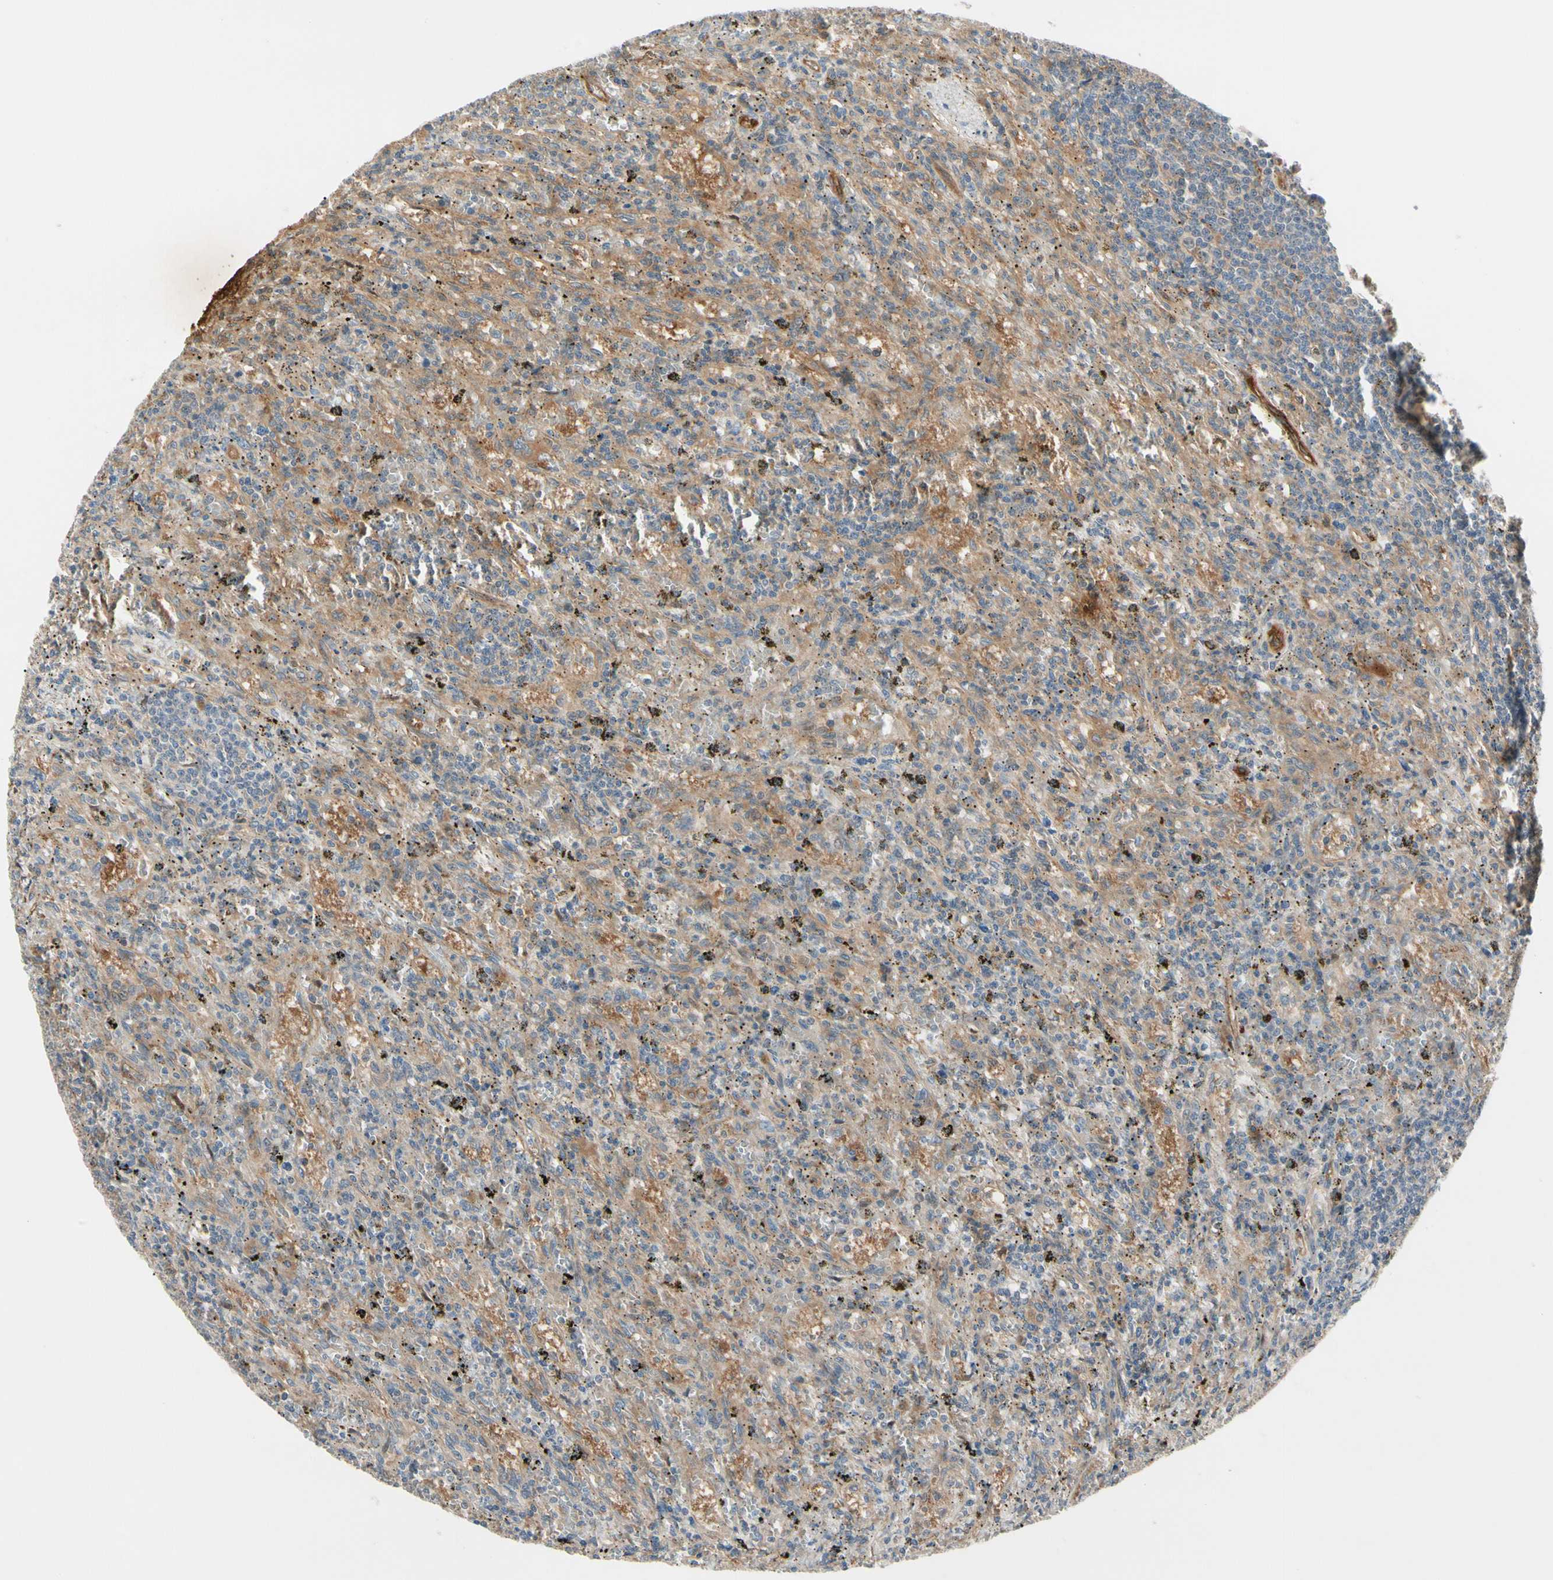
{"staining": {"intensity": "moderate", "quantity": ">75%", "location": "cytoplasmic/membranous"}, "tissue": "lymphoma", "cell_type": "Tumor cells", "image_type": "cancer", "snomed": [{"axis": "morphology", "description": "Malignant lymphoma, non-Hodgkin's type, Low grade"}, {"axis": "topography", "description": "Spleen"}], "caption": "Tumor cells show moderate cytoplasmic/membranous staining in approximately >75% of cells in malignant lymphoma, non-Hodgkin's type (low-grade).", "gene": "F2R", "patient": {"sex": "male", "age": 76}}